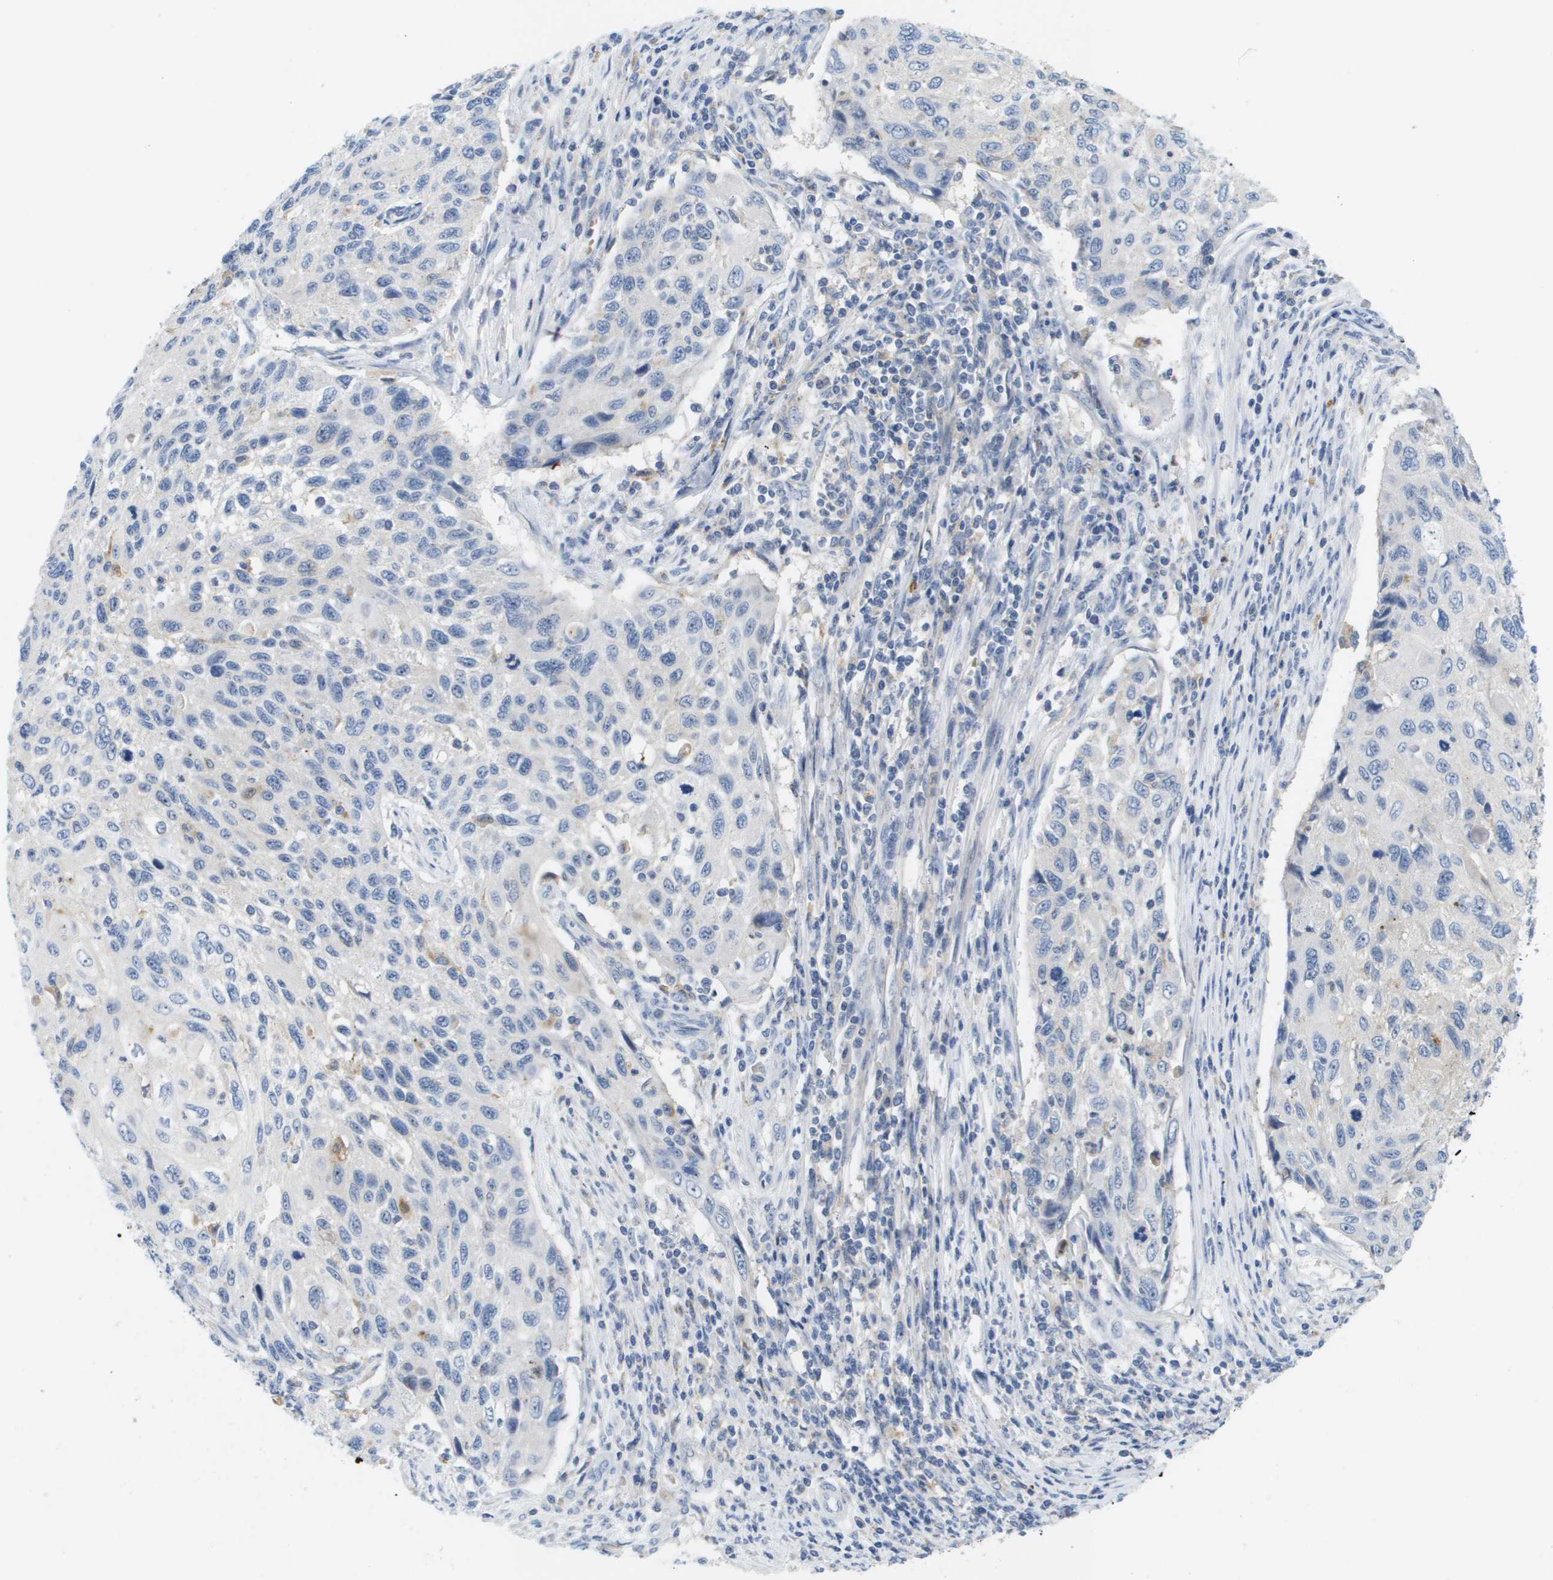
{"staining": {"intensity": "negative", "quantity": "none", "location": "none"}, "tissue": "cervical cancer", "cell_type": "Tumor cells", "image_type": "cancer", "snomed": [{"axis": "morphology", "description": "Squamous cell carcinoma, NOS"}, {"axis": "topography", "description": "Cervix"}], "caption": "This is an immunohistochemistry histopathology image of human cervical cancer. There is no staining in tumor cells.", "gene": "LIPG", "patient": {"sex": "female", "age": 70}}